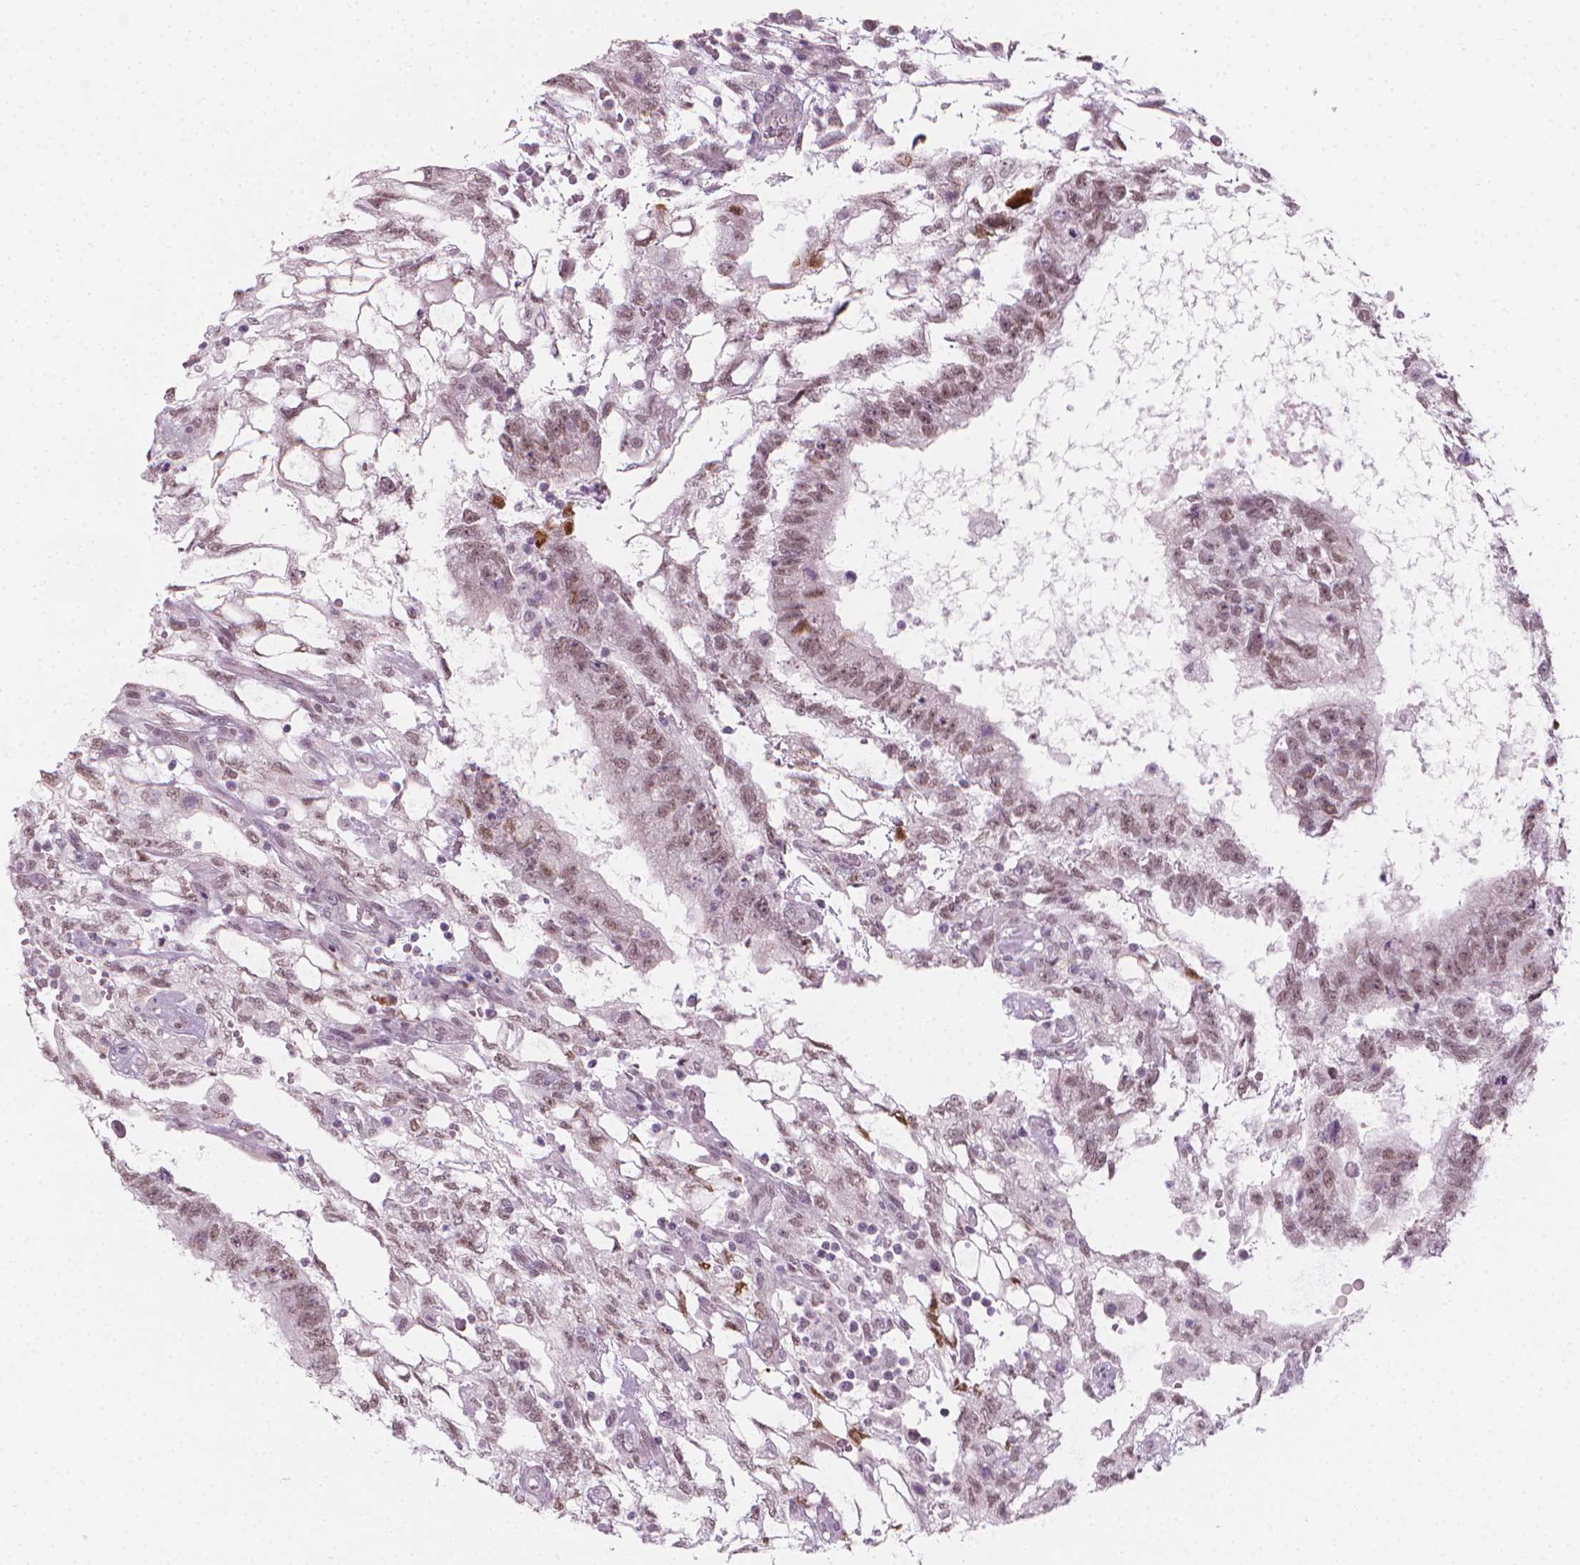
{"staining": {"intensity": "weak", "quantity": ">75%", "location": "nuclear"}, "tissue": "testis cancer", "cell_type": "Tumor cells", "image_type": "cancer", "snomed": [{"axis": "morphology", "description": "Carcinoma, Embryonal, NOS"}, {"axis": "topography", "description": "Testis"}], "caption": "The photomicrograph exhibits staining of embryonal carcinoma (testis), revealing weak nuclear protein expression (brown color) within tumor cells.", "gene": "CDKN1C", "patient": {"sex": "male", "age": 32}}